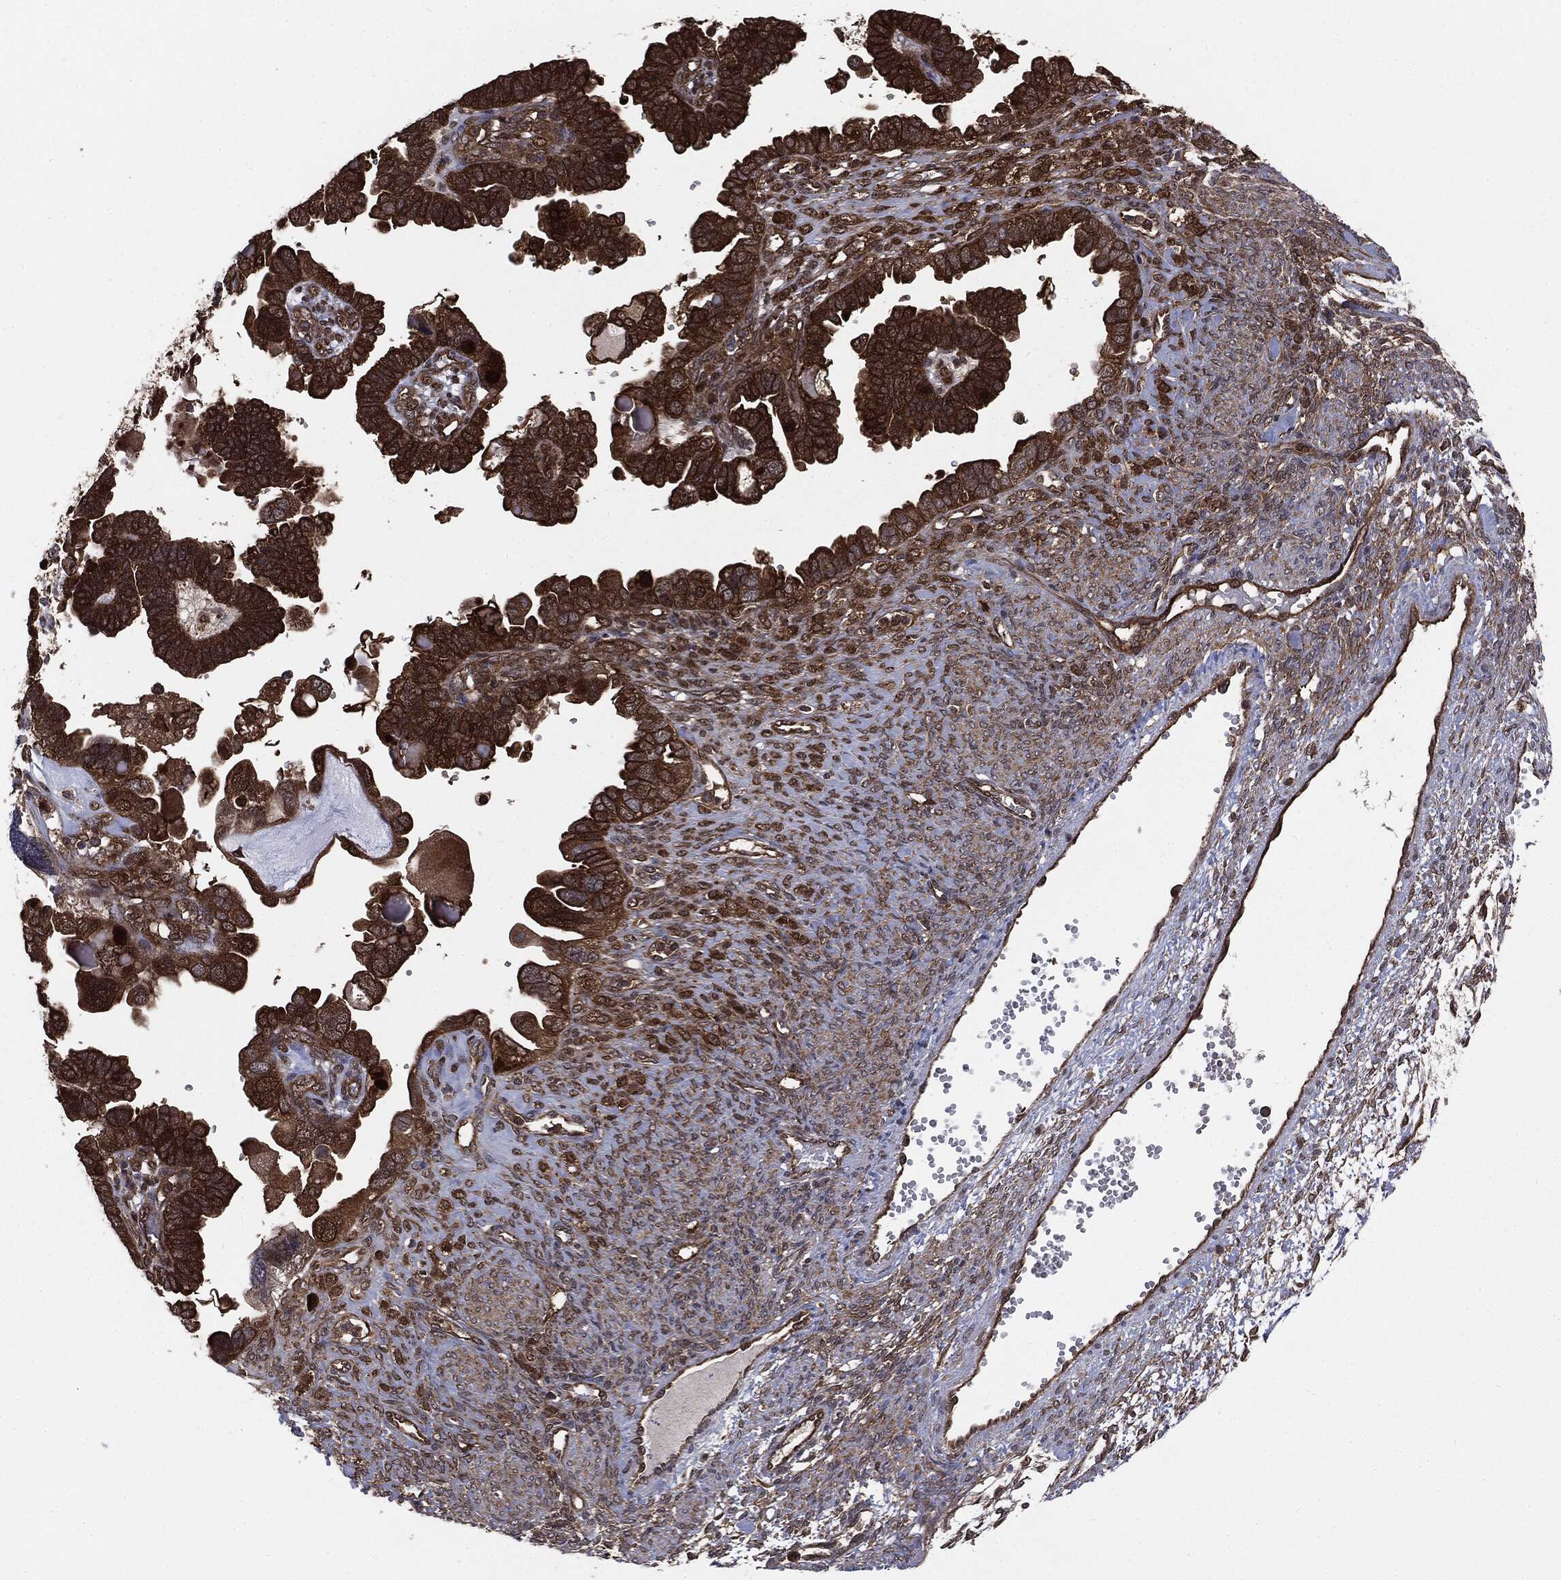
{"staining": {"intensity": "strong", "quantity": ">75%", "location": "cytoplasmic/membranous"}, "tissue": "ovarian cancer", "cell_type": "Tumor cells", "image_type": "cancer", "snomed": [{"axis": "morphology", "description": "Cystadenocarcinoma, serous, NOS"}, {"axis": "topography", "description": "Ovary"}], "caption": "Ovarian serous cystadenocarcinoma stained for a protein (brown) reveals strong cytoplasmic/membranous positive expression in approximately >75% of tumor cells.", "gene": "NME1", "patient": {"sex": "female", "age": 51}}